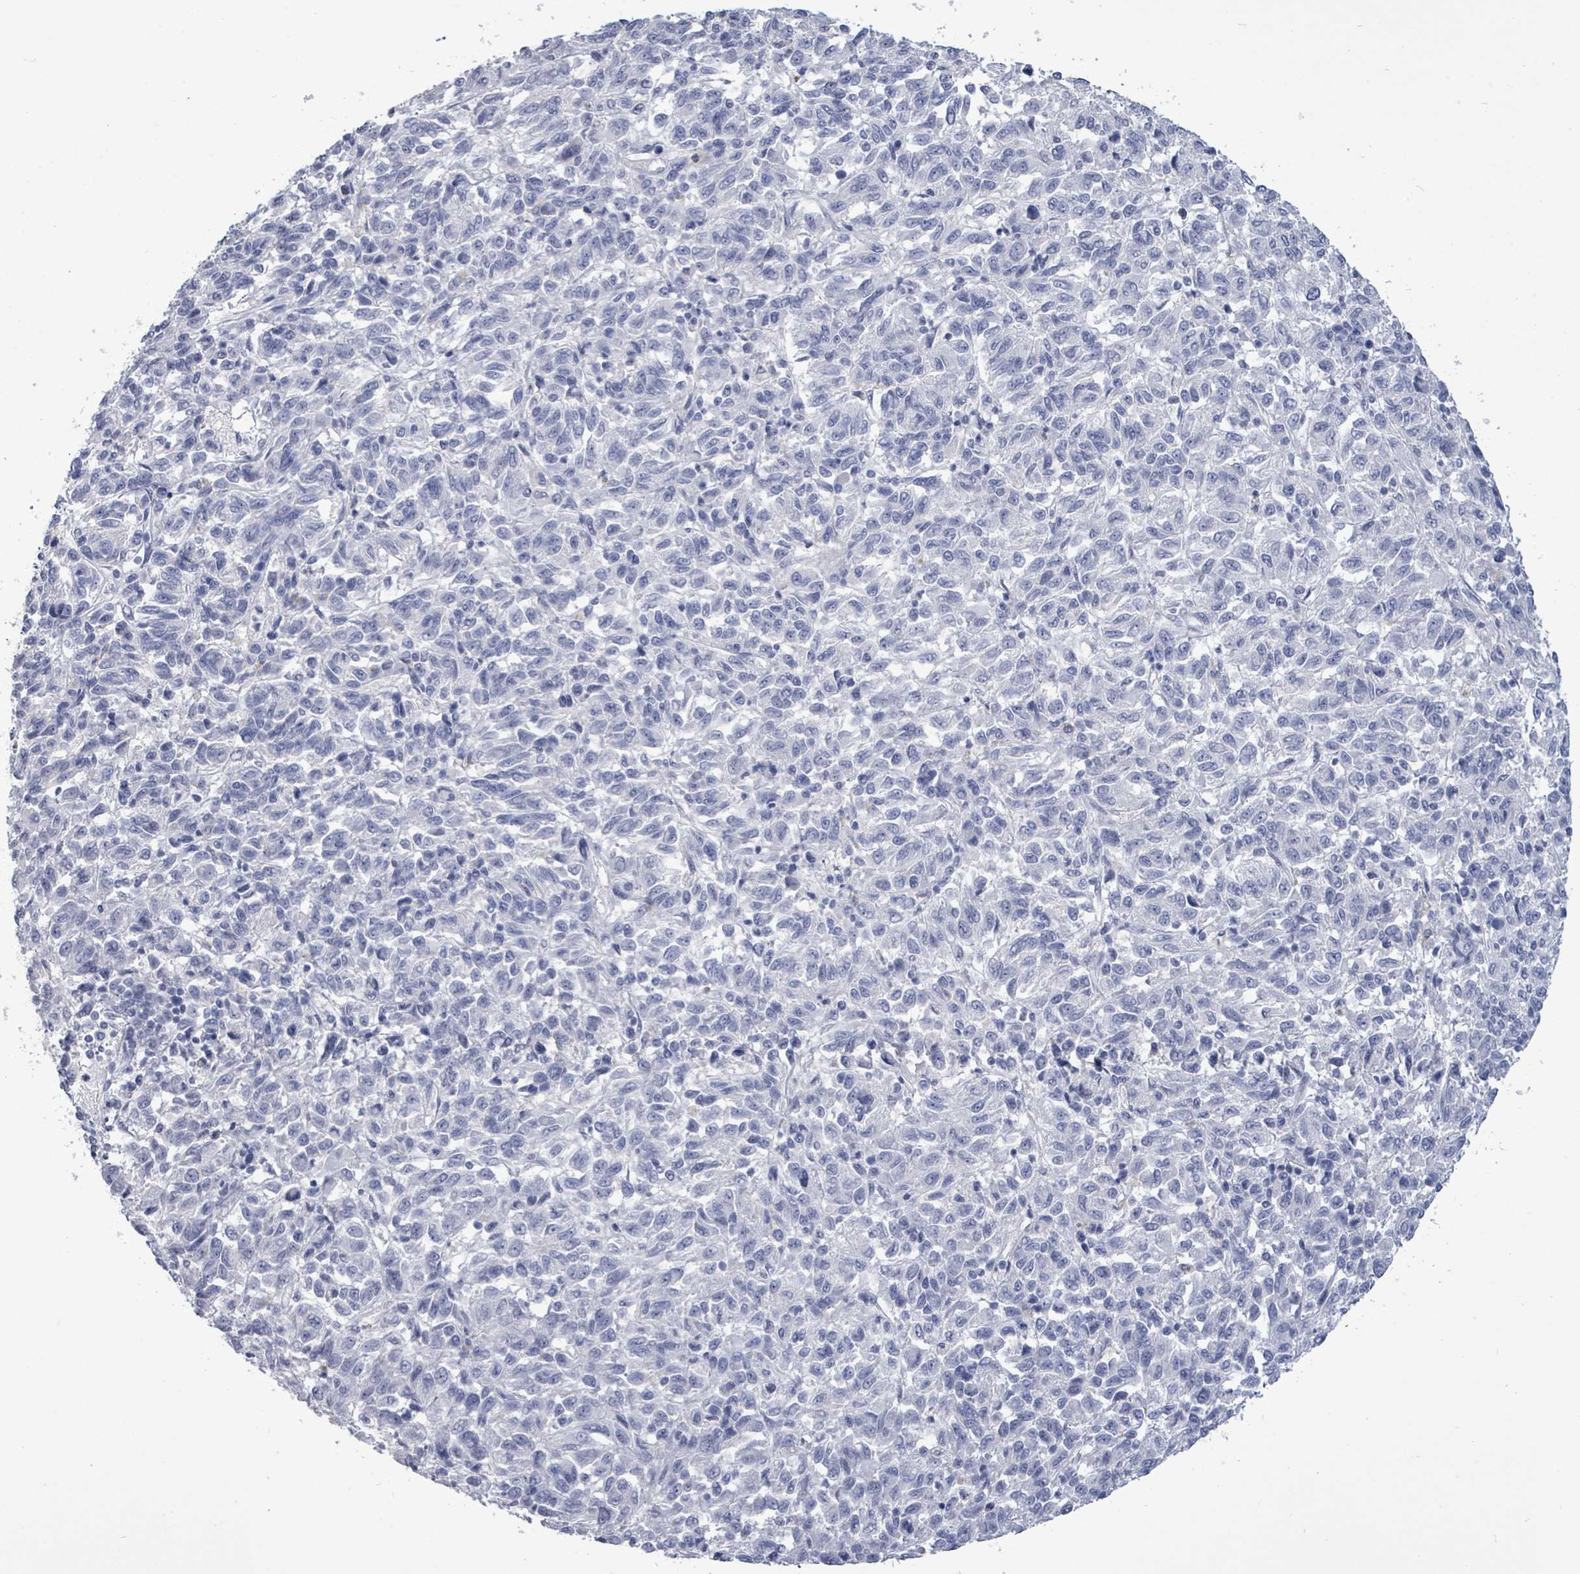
{"staining": {"intensity": "negative", "quantity": "none", "location": "none"}, "tissue": "melanoma", "cell_type": "Tumor cells", "image_type": "cancer", "snomed": [{"axis": "morphology", "description": "Malignant melanoma, Metastatic site"}, {"axis": "topography", "description": "Lung"}], "caption": "The photomicrograph demonstrates no significant expression in tumor cells of malignant melanoma (metastatic site).", "gene": "CT45A5", "patient": {"sex": "male", "age": 64}}